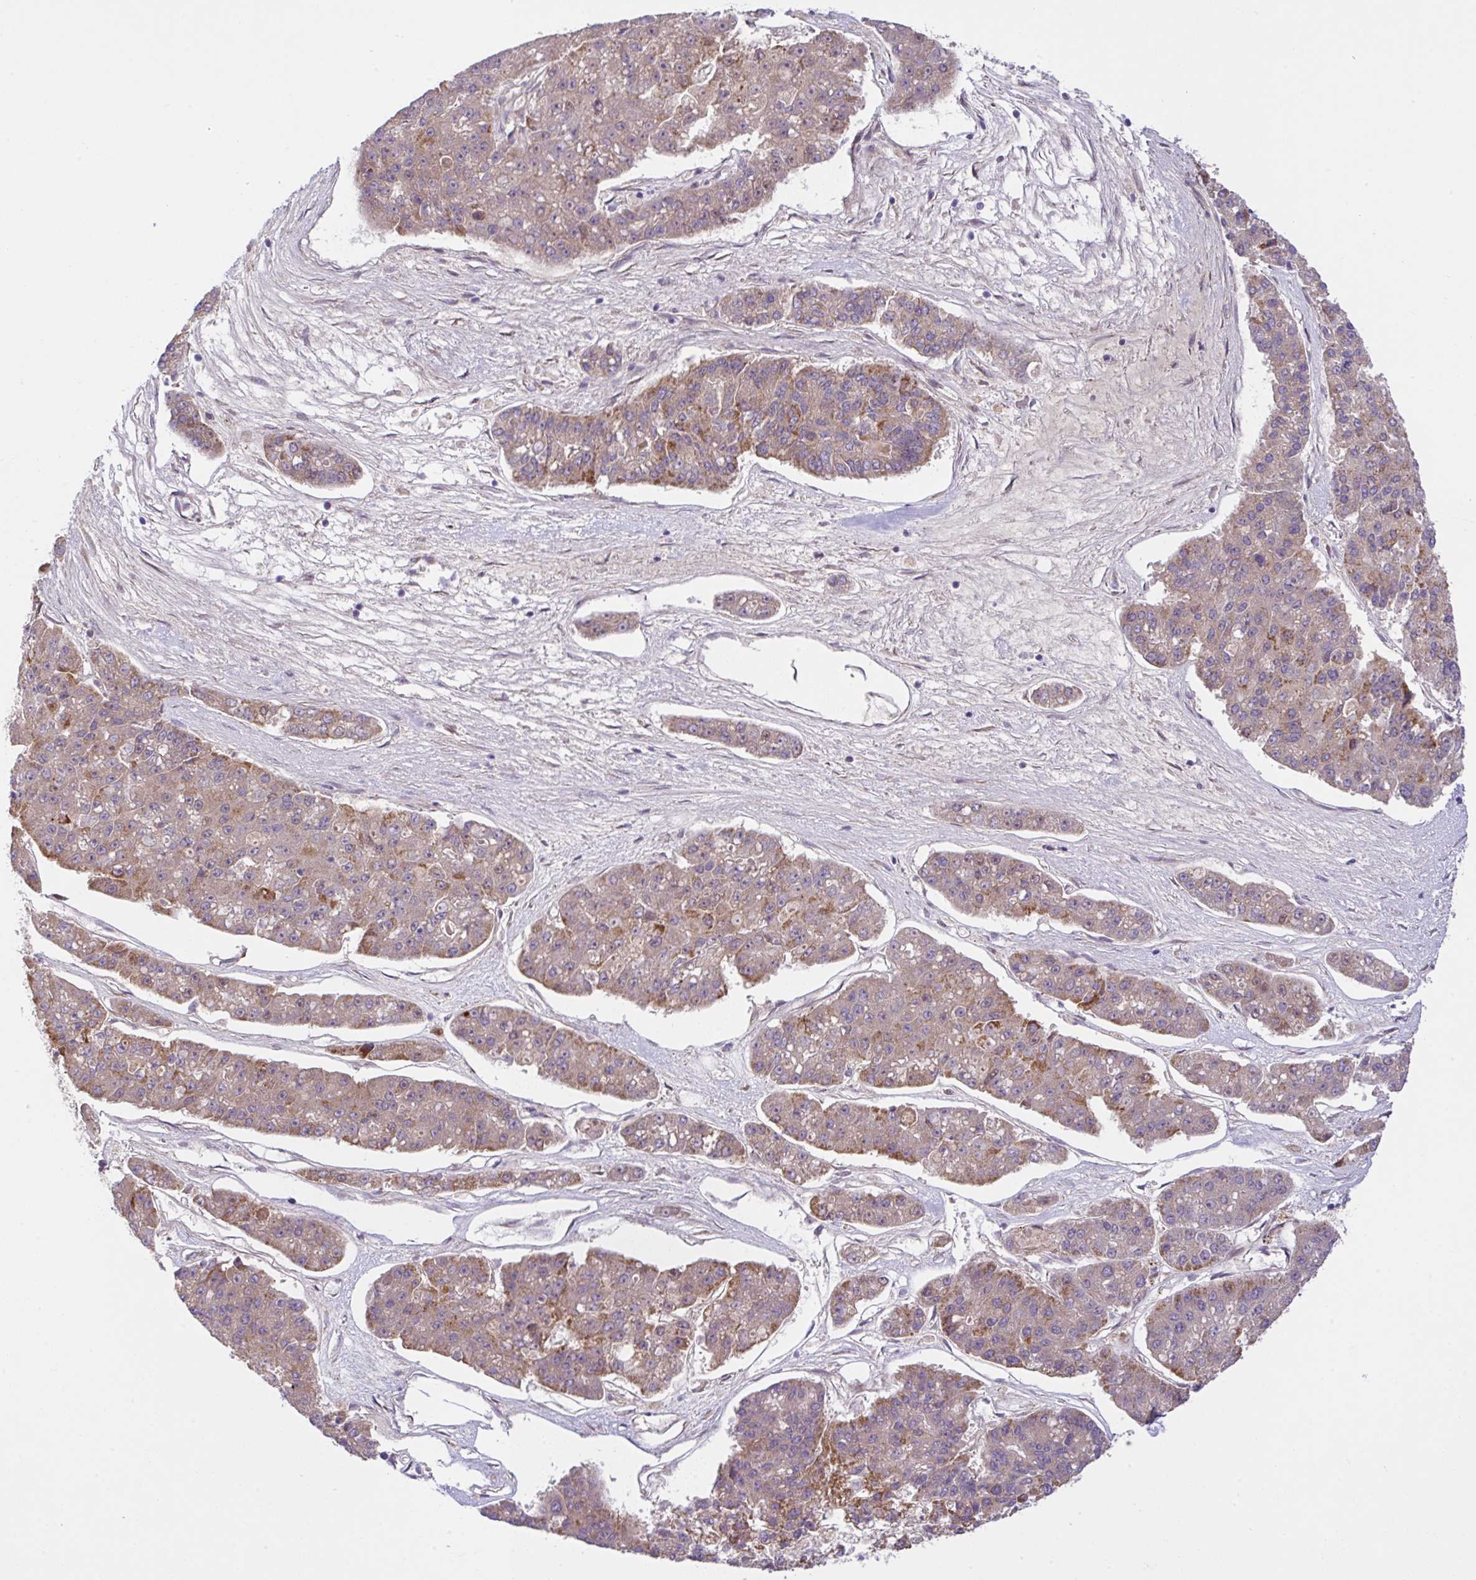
{"staining": {"intensity": "moderate", "quantity": "<25%", "location": "cytoplasmic/membranous"}, "tissue": "pancreatic cancer", "cell_type": "Tumor cells", "image_type": "cancer", "snomed": [{"axis": "morphology", "description": "Adenocarcinoma, NOS"}, {"axis": "topography", "description": "Pancreas"}], "caption": "The histopathology image displays immunohistochemical staining of pancreatic cancer. There is moderate cytoplasmic/membranous positivity is seen in approximately <25% of tumor cells. Nuclei are stained in blue.", "gene": "UBE4A", "patient": {"sex": "male", "age": 50}}